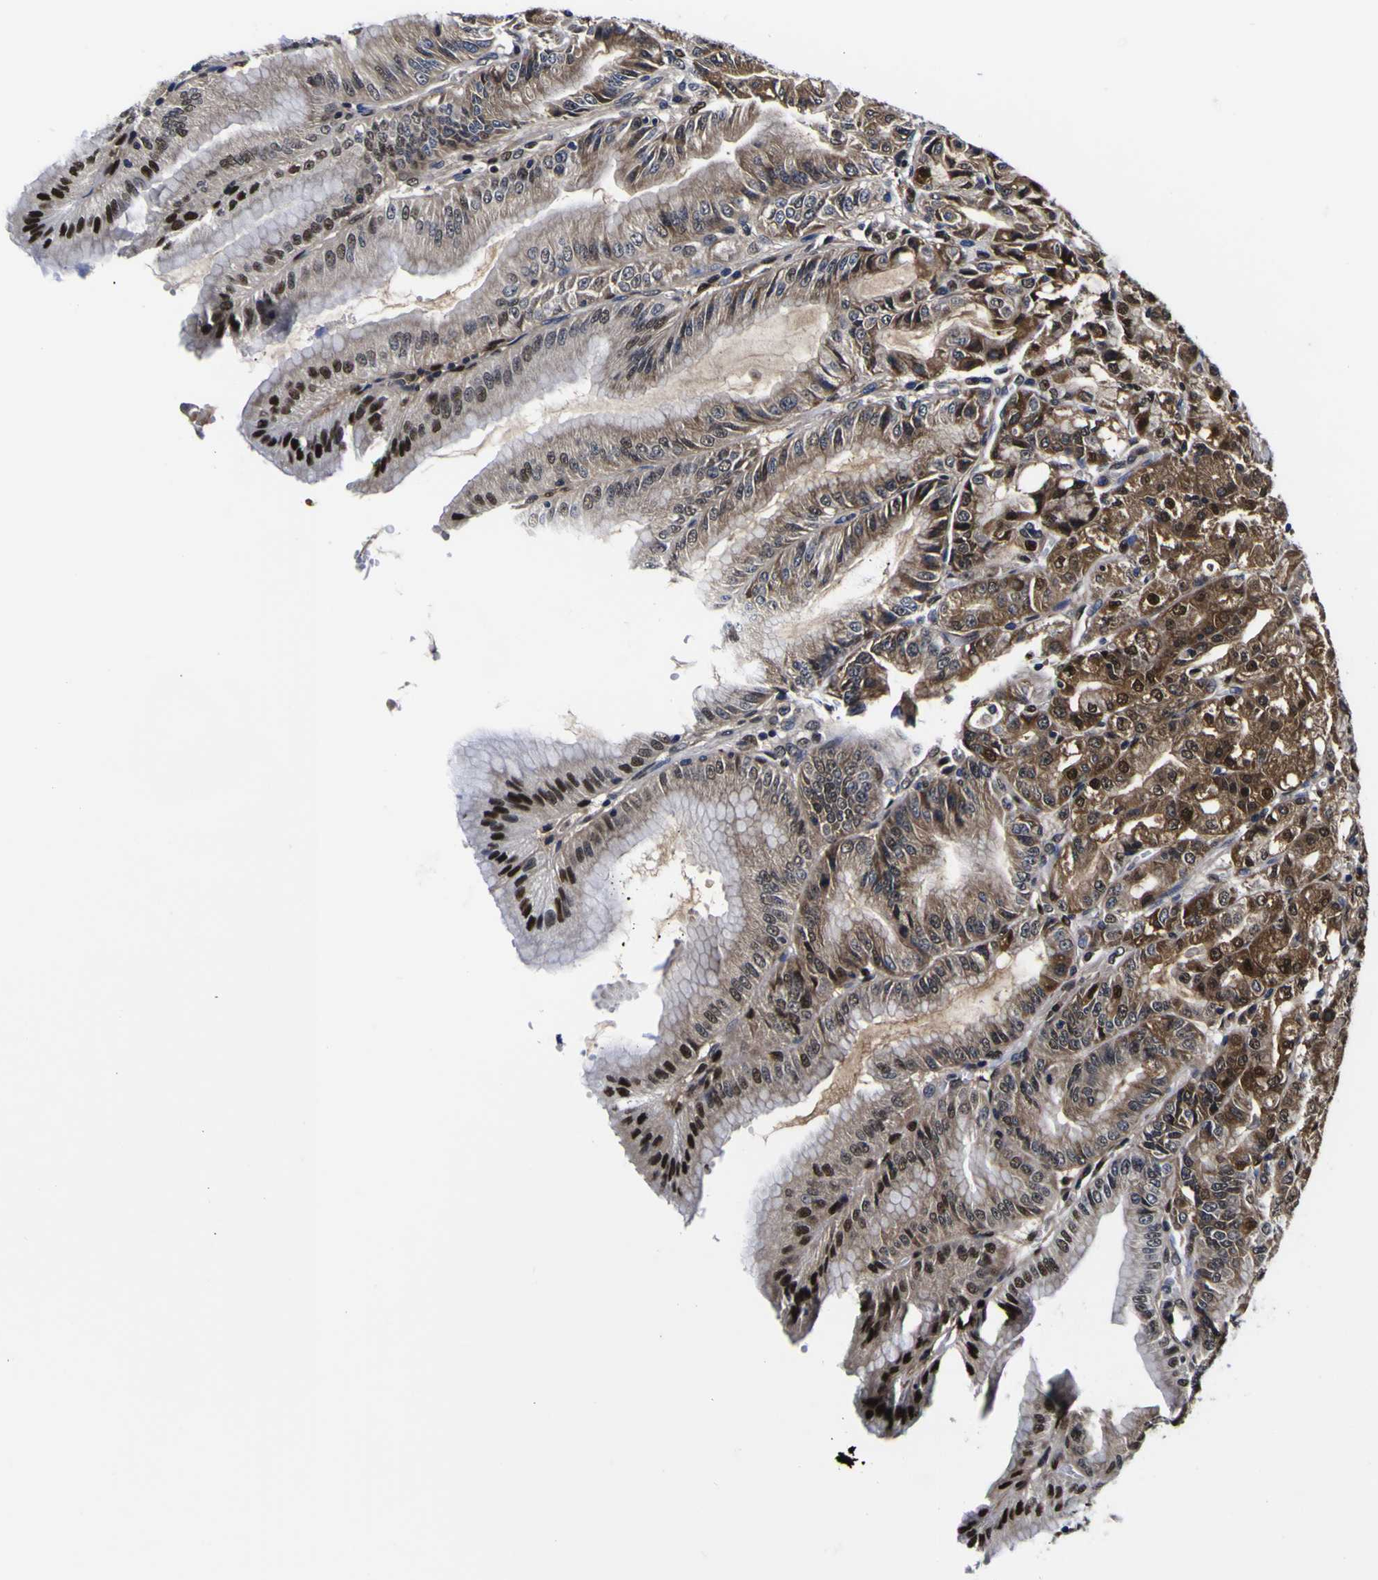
{"staining": {"intensity": "moderate", "quantity": "25%-75%", "location": "cytoplasmic/membranous,nuclear"}, "tissue": "stomach", "cell_type": "Glandular cells", "image_type": "normal", "snomed": [{"axis": "morphology", "description": "Normal tissue, NOS"}, {"axis": "topography", "description": "Stomach, lower"}], "caption": "This photomicrograph demonstrates immunohistochemistry staining of normal stomach, with medium moderate cytoplasmic/membranous,nuclear expression in about 25%-75% of glandular cells.", "gene": "FAM110B", "patient": {"sex": "male", "age": 71}}